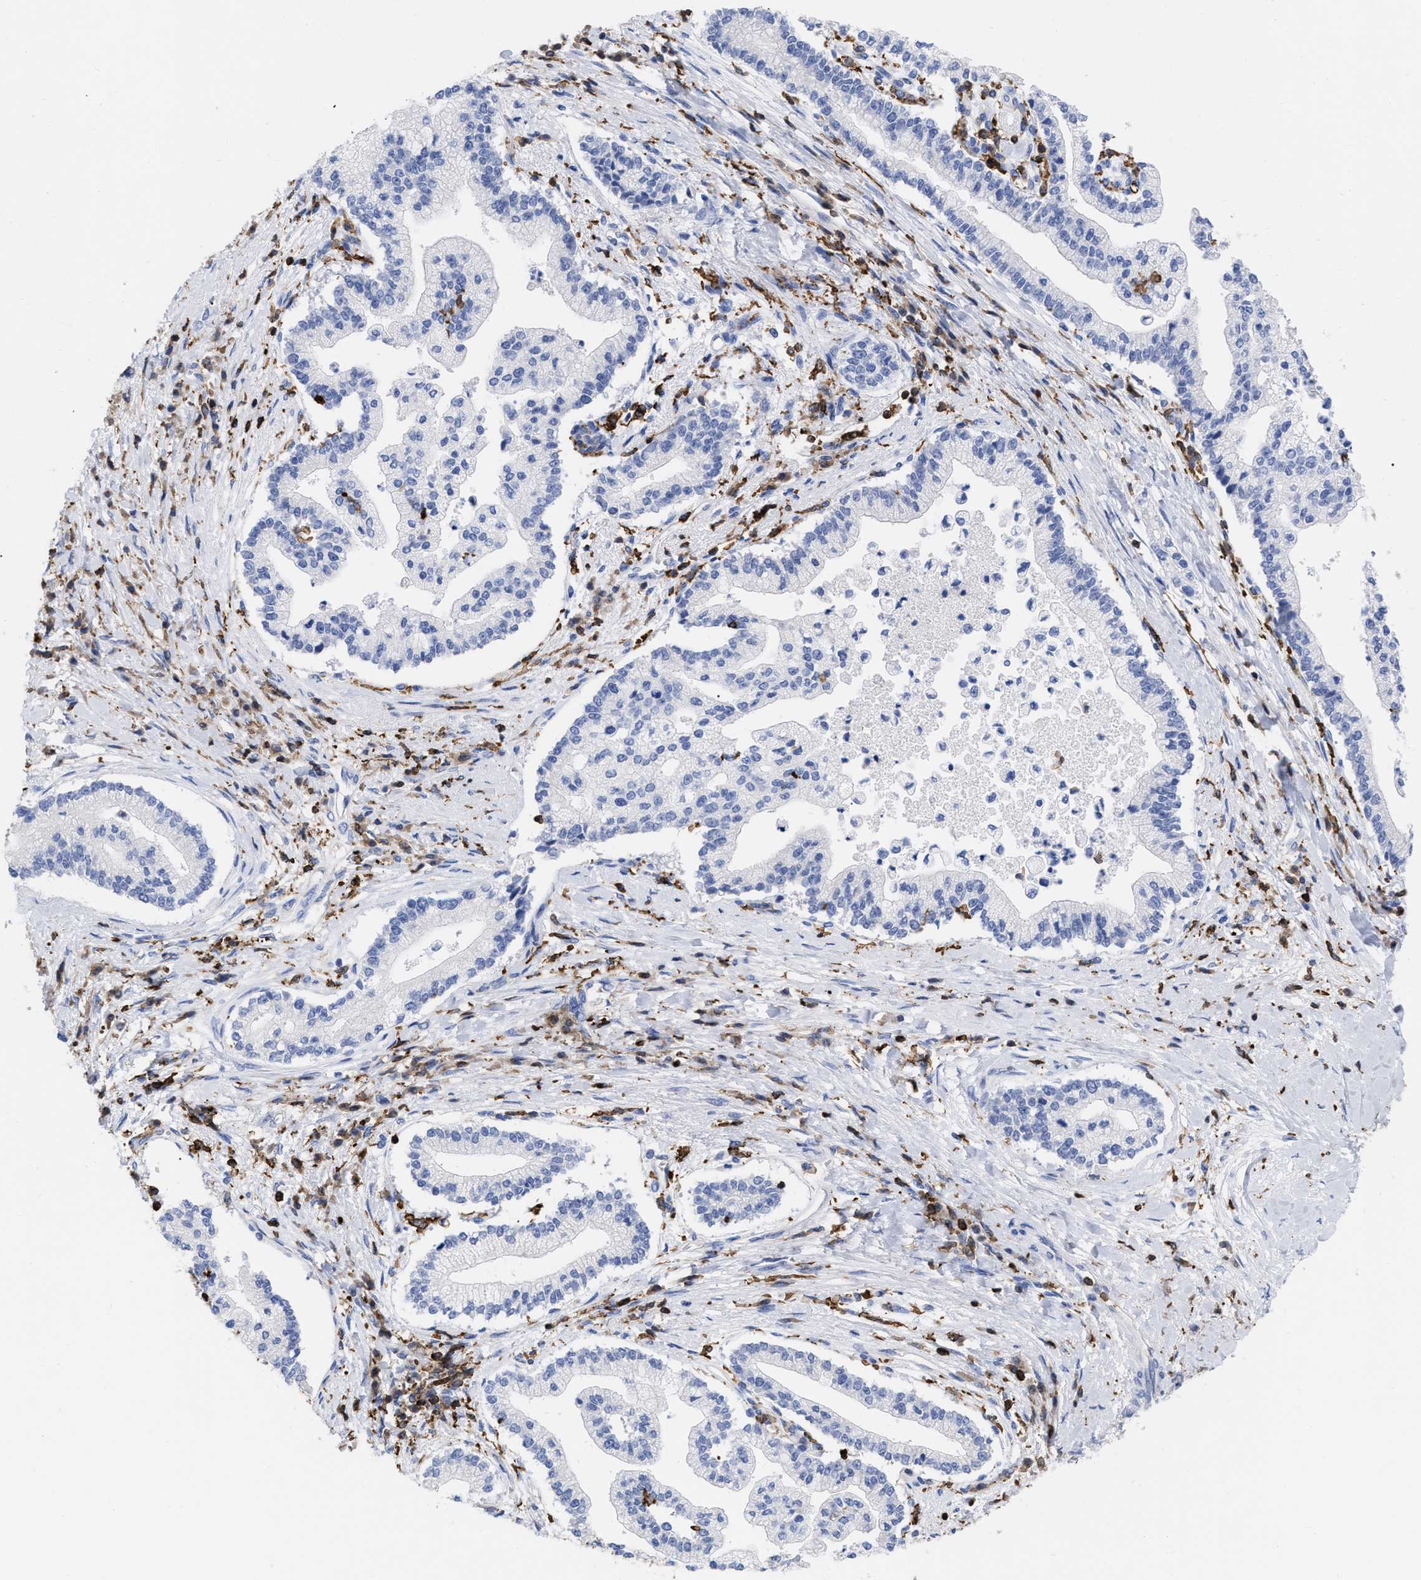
{"staining": {"intensity": "negative", "quantity": "none", "location": "none"}, "tissue": "liver cancer", "cell_type": "Tumor cells", "image_type": "cancer", "snomed": [{"axis": "morphology", "description": "Cholangiocarcinoma"}, {"axis": "topography", "description": "Liver"}], "caption": "Immunohistochemistry (IHC) histopathology image of human liver cancer (cholangiocarcinoma) stained for a protein (brown), which demonstrates no positivity in tumor cells. Brightfield microscopy of immunohistochemistry stained with DAB (brown) and hematoxylin (blue), captured at high magnification.", "gene": "HCLS1", "patient": {"sex": "male", "age": 50}}